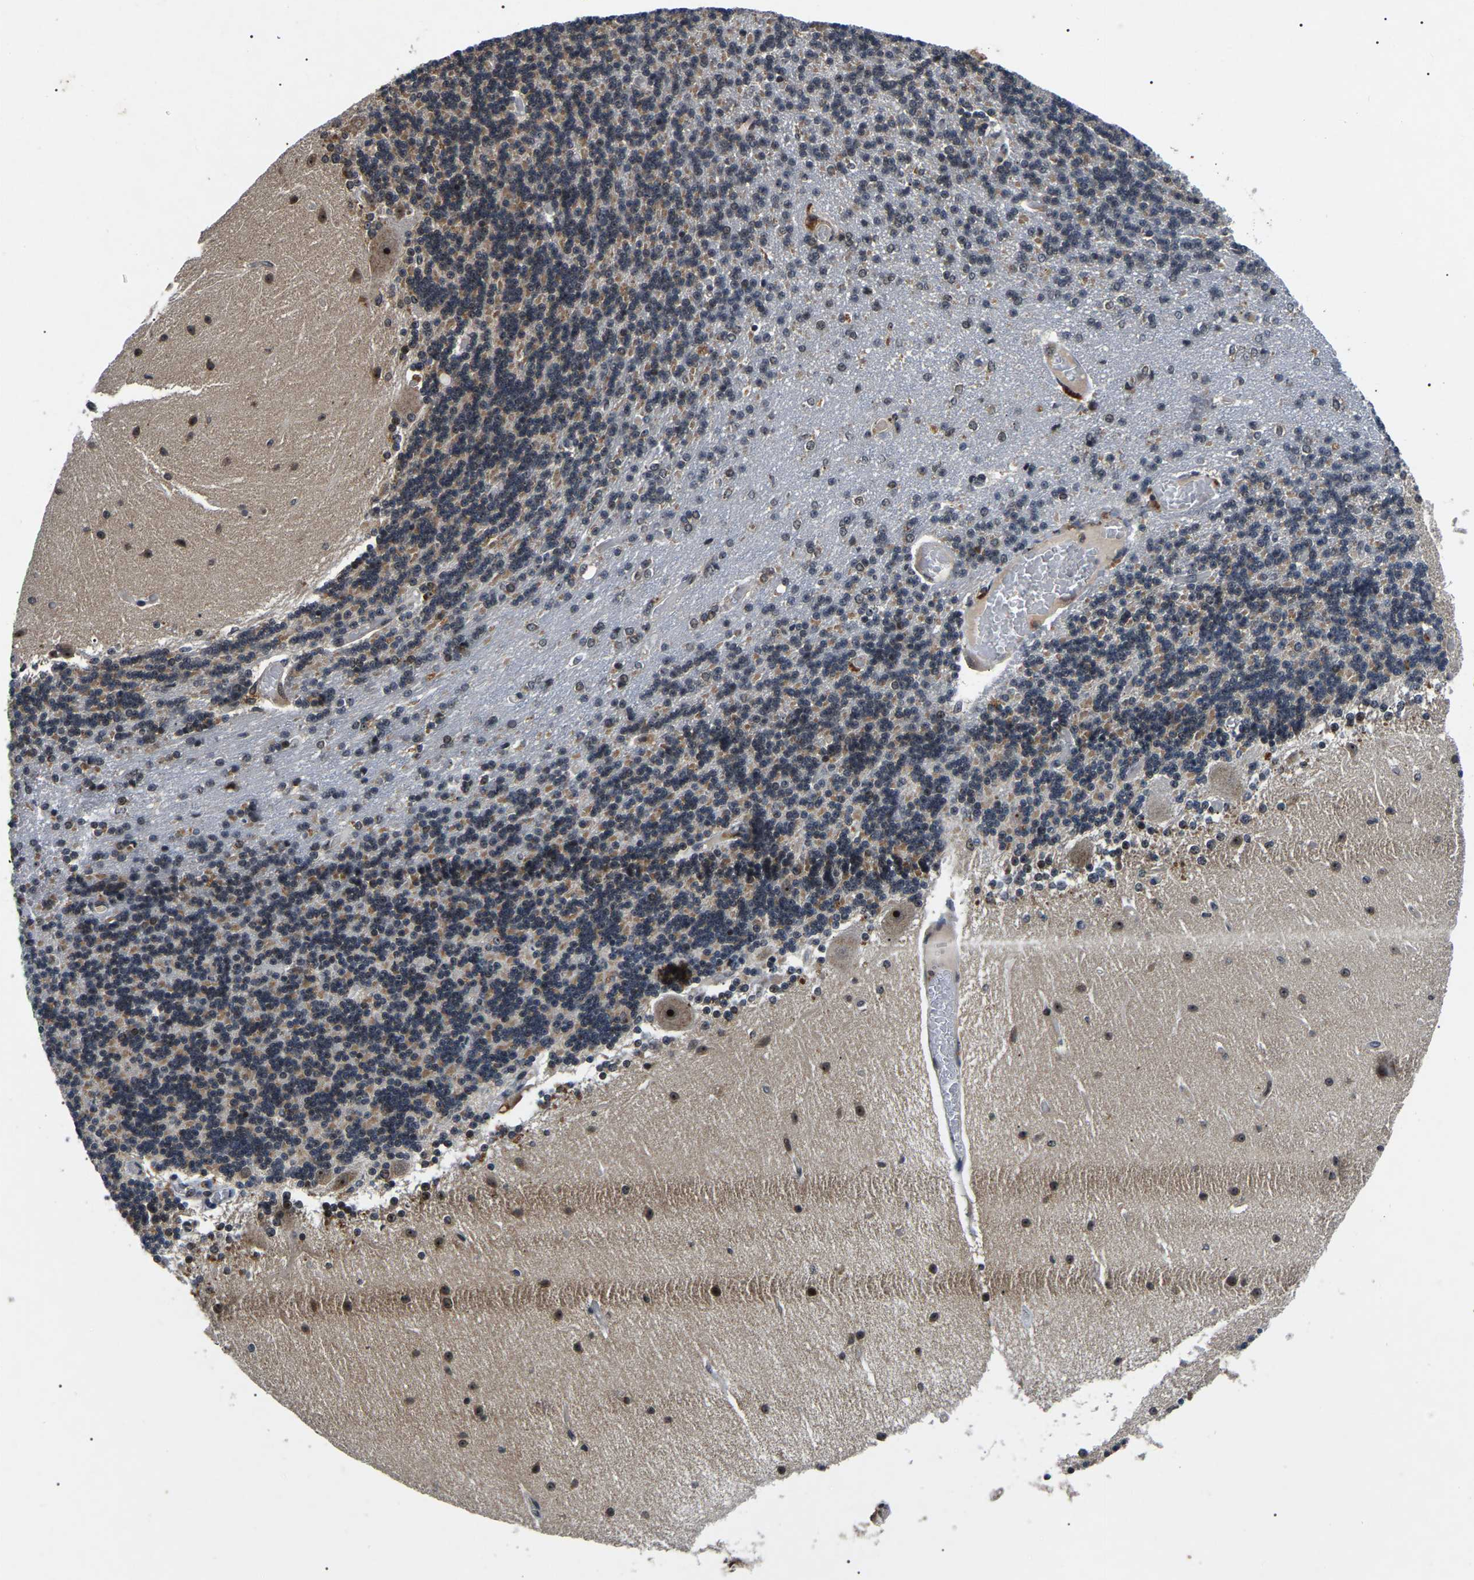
{"staining": {"intensity": "moderate", "quantity": "25%-75%", "location": "cytoplasmic/membranous"}, "tissue": "cerebellum", "cell_type": "Cells in granular layer", "image_type": "normal", "snomed": [{"axis": "morphology", "description": "Normal tissue, NOS"}, {"axis": "topography", "description": "Cerebellum"}], "caption": "Protein analysis of benign cerebellum displays moderate cytoplasmic/membranous positivity in about 25%-75% of cells in granular layer.", "gene": "RBM28", "patient": {"sex": "female", "age": 54}}